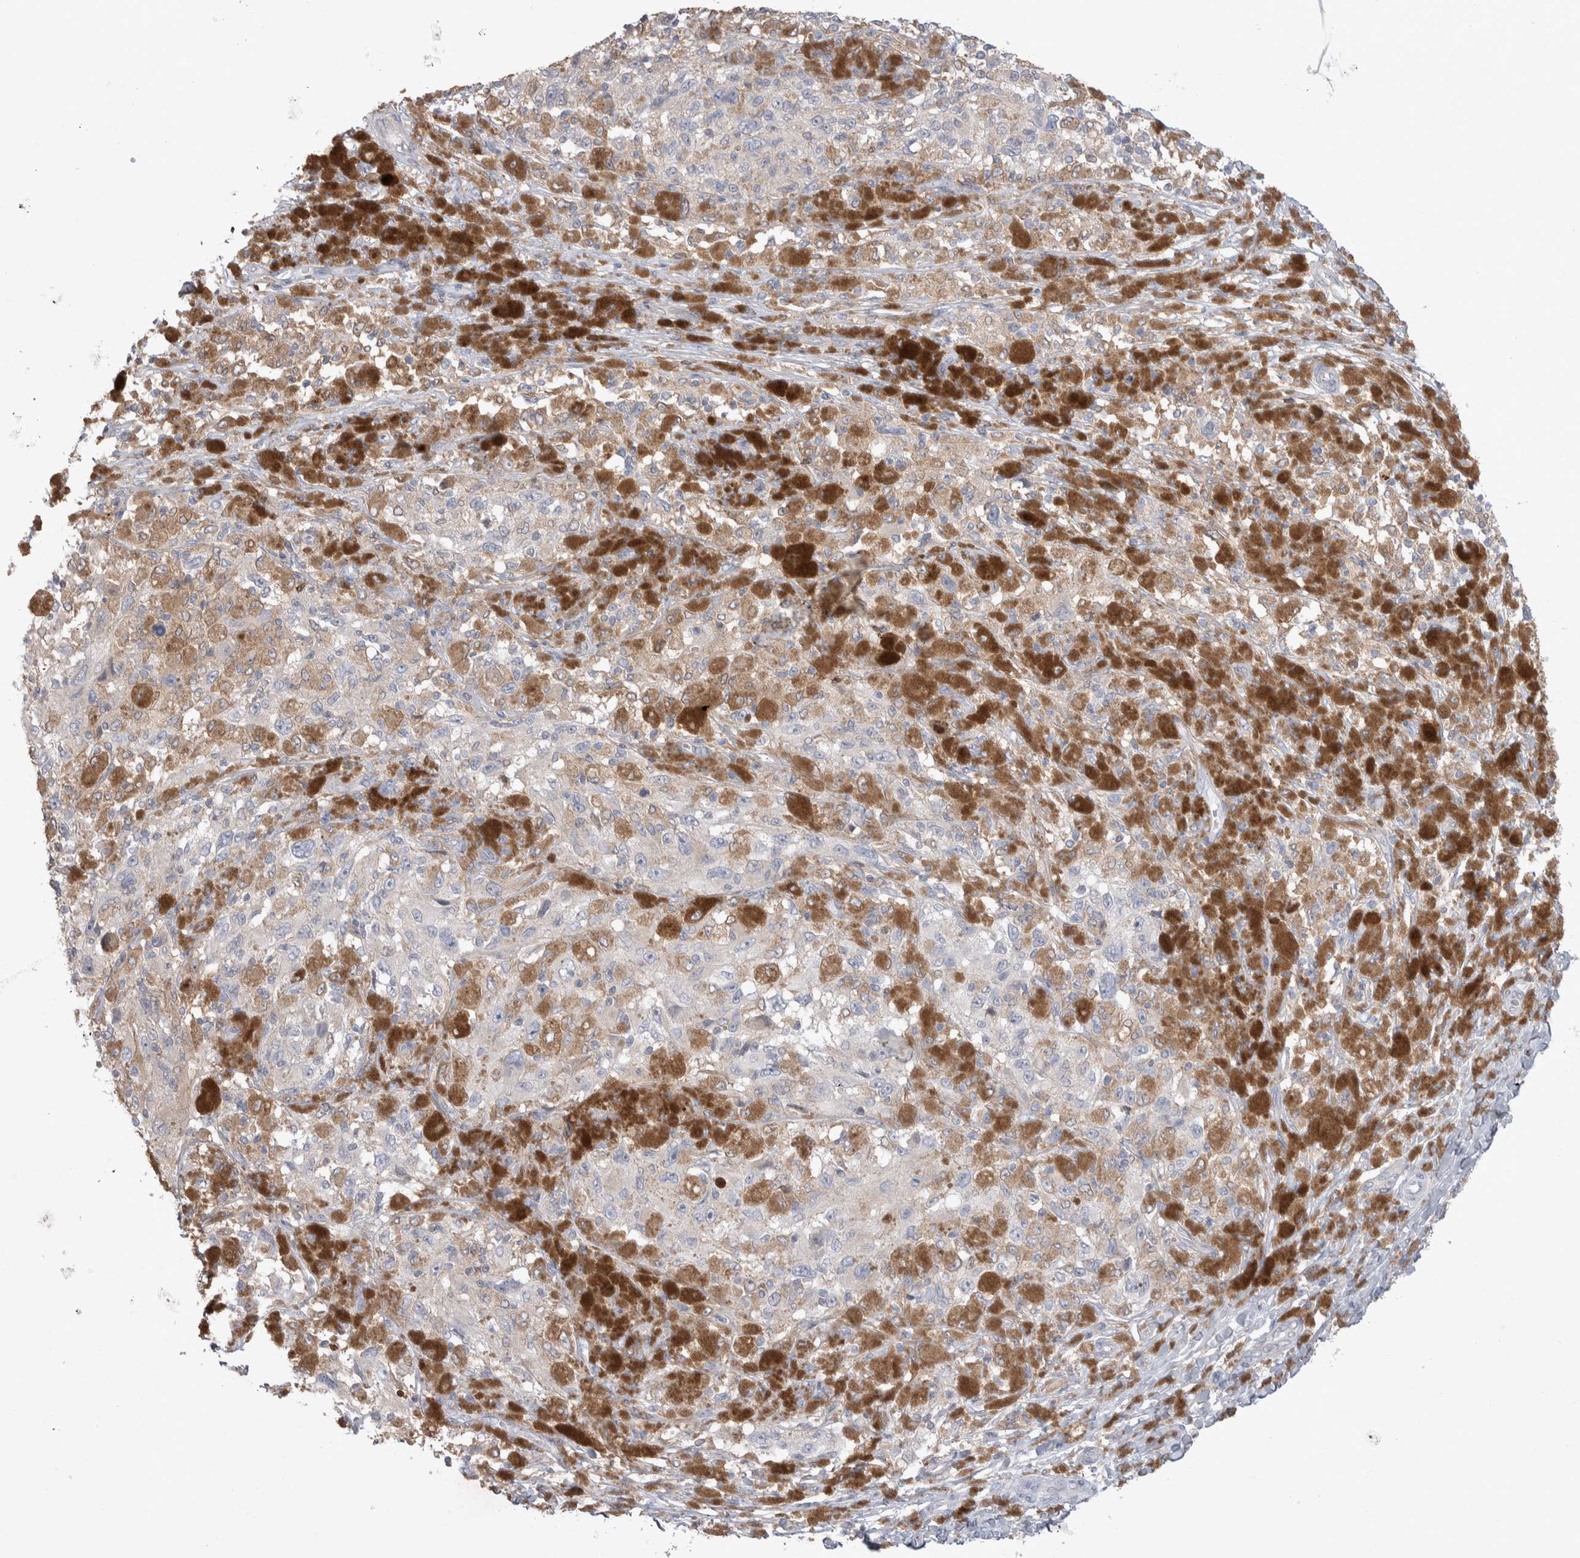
{"staining": {"intensity": "weak", "quantity": "<25%", "location": "cytoplasmic/membranous"}, "tissue": "melanoma", "cell_type": "Tumor cells", "image_type": "cancer", "snomed": [{"axis": "morphology", "description": "Malignant melanoma, NOS"}, {"axis": "topography", "description": "Skin"}], "caption": "Immunohistochemistry photomicrograph of neoplastic tissue: human melanoma stained with DAB shows no significant protein positivity in tumor cells.", "gene": "HTATIP2", "patient": {"sex": "female", "age": 73}}